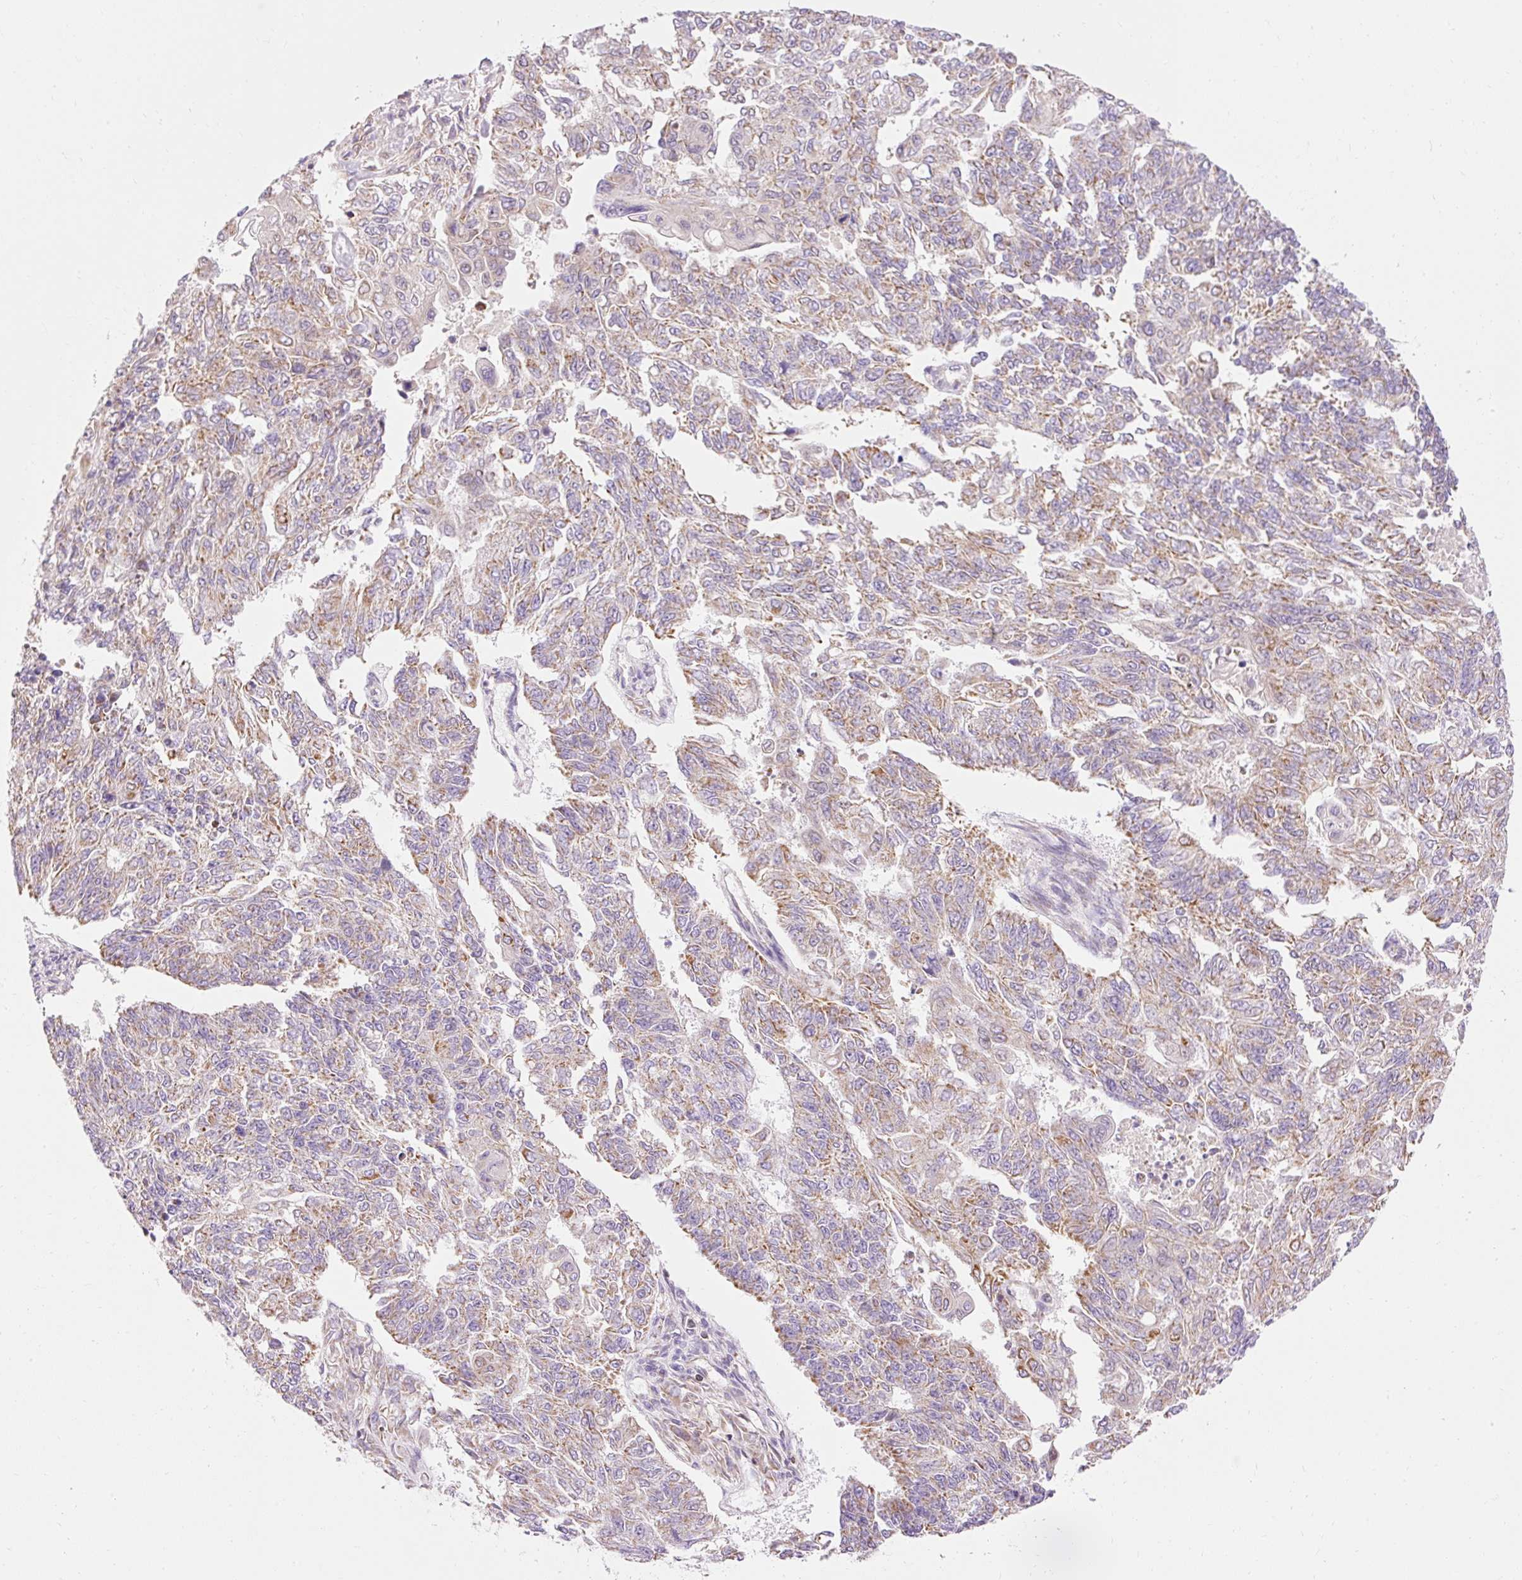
{"staining": {"intensity": "weak", "quantity": "25%-75%", "location": "cytoplasmic/membranous"}, "tissue": "endometrial cancer", "cell_type": "Tumor cells", "image_type": "cancer", "snomed": [{"axis": "morphology", "description": "Adenocarcinoma, NOS"}, {"axis": "topography", "description": "Endometrium"}], "caption": "DAB immunohistochemical staining of human endometrial cancer reveals weak cytoplasmic/membranous protein expression in about 25%-75% of tumor cells.", "gene": "IMMT", "patient": {"sex": "female", "age": 32}}